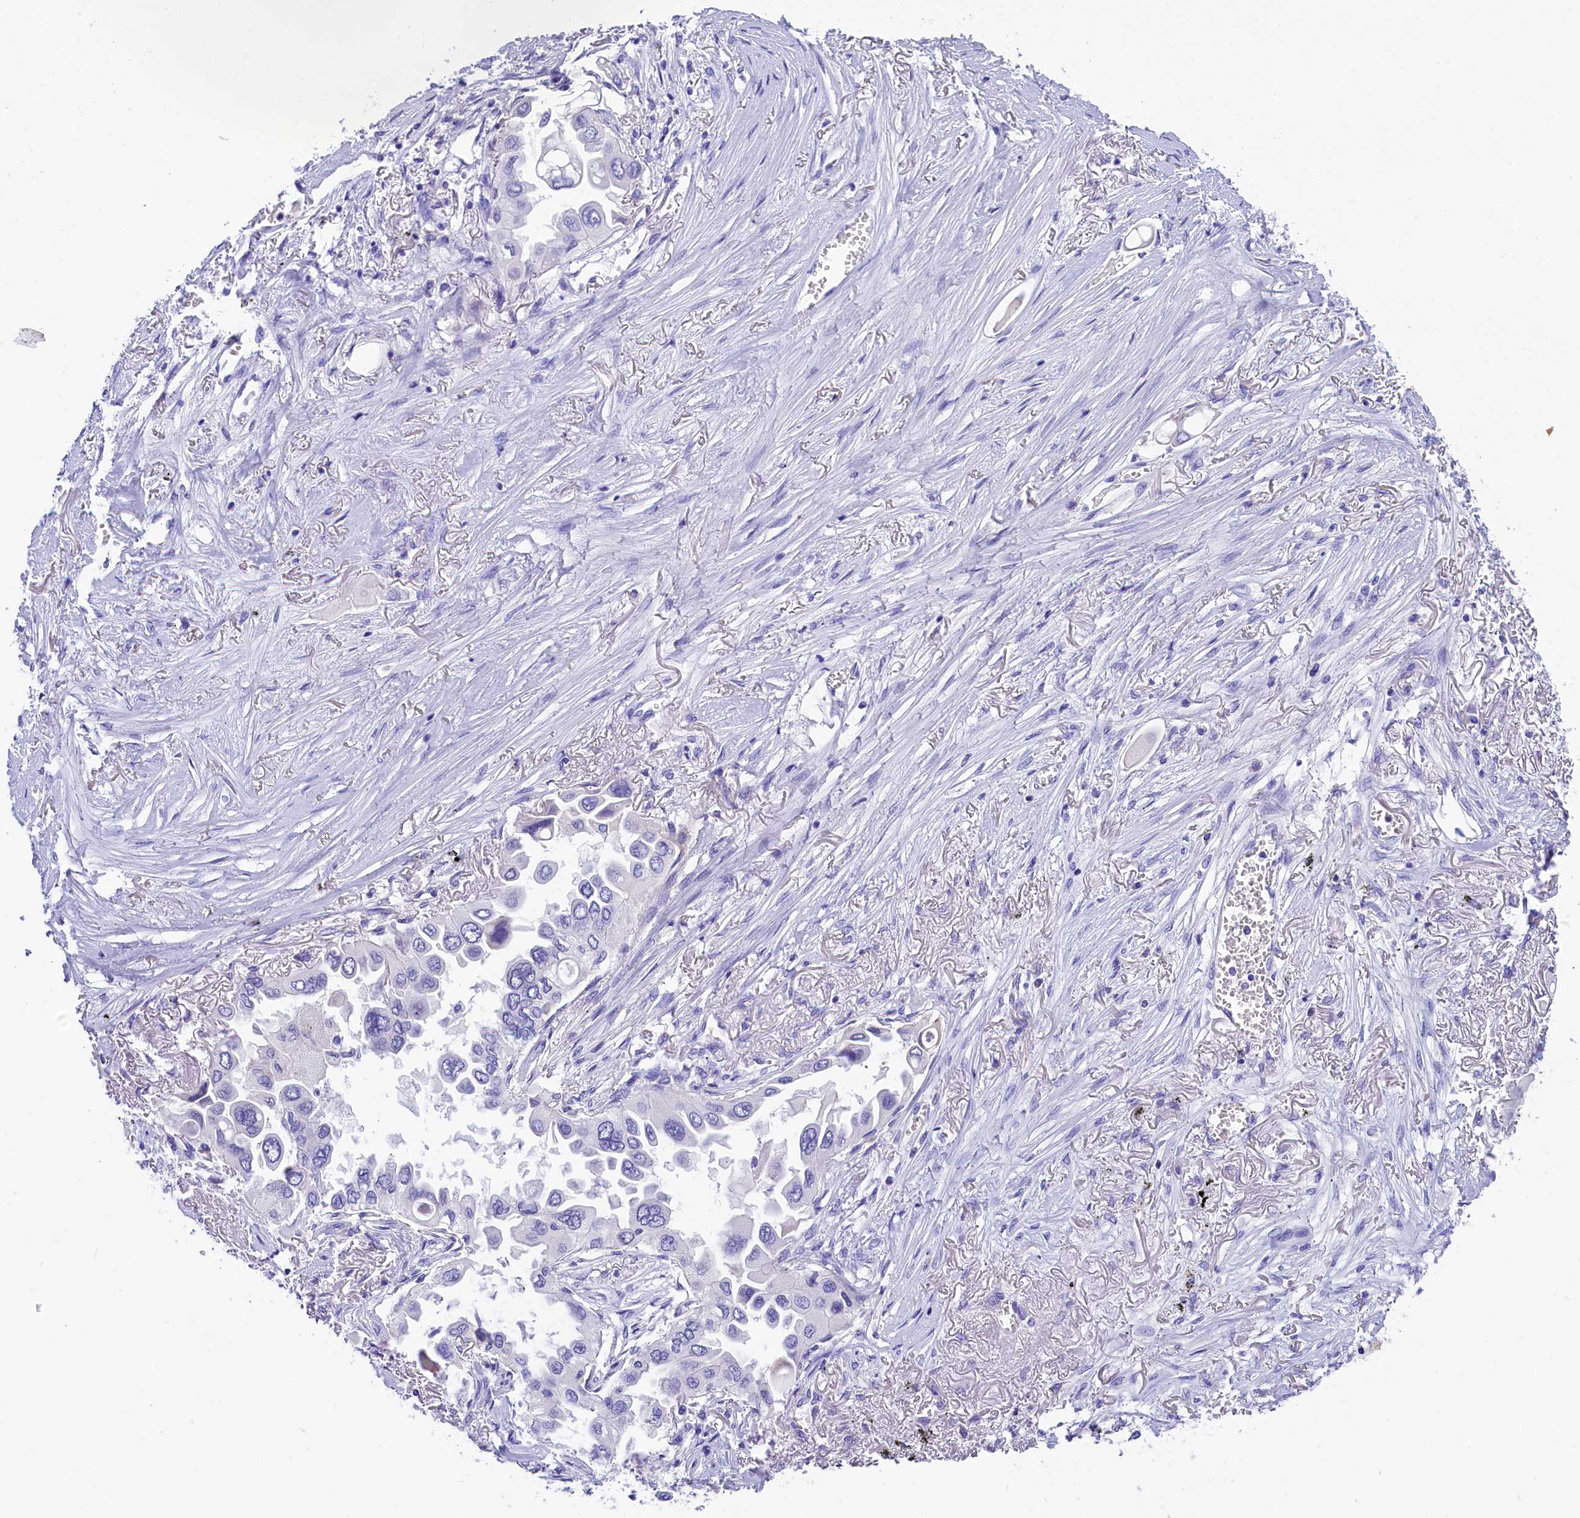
{"staining": {"intensity": "negative", "quantity": "none", "location": "none"}, "tissue": "lung cancer", "cell_type": "Tumor cells", "image_type": "cancer", "snomed": [{"axis": "morphology", "description": "Adenocarcinoma, NOS"}, {"axis": "topography", "description": "Lung"}], "caption": "Protein analysis of lung cancer (adenocarcinoma) demonstrates no significant expression in tumor cells.", "gene": "SULT2A1", "patient": {"sex": "female", "age": 76}}